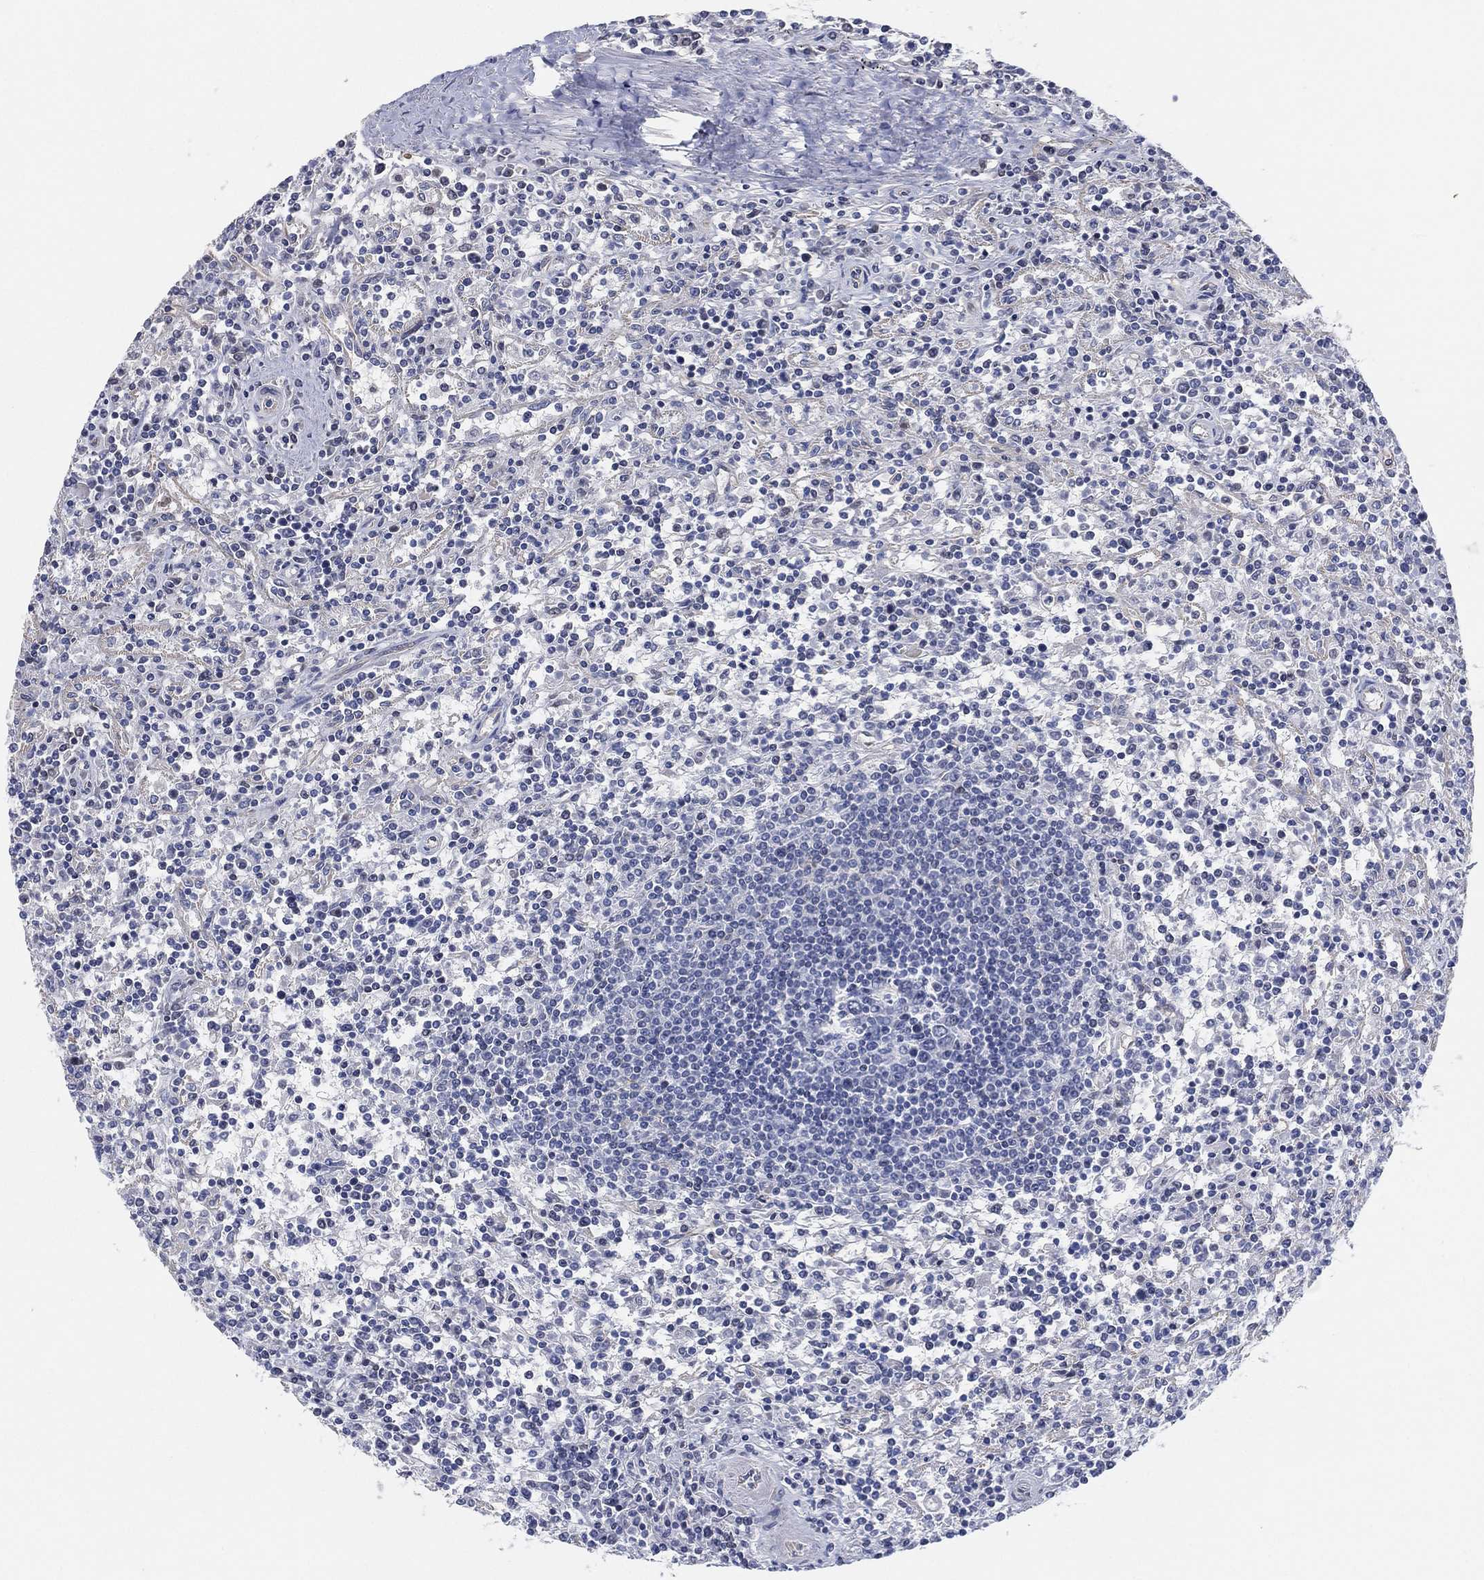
{"staining": {"intensity": "negative", "quantity": "none", "location": "none"}, "tissue": "lymphoma", "cell_type": "Tumor cells", "image_type": "cancer", "snomed": [{"axis": "morphology", "description": "Malignant lymphoma, non-Hodgkin's type, Low grade"}, {"axis": "topography", "description": "Spleen"}], "caption": "Immunohistochemistry micrograph of neoplastic tissue: human malignant lymphoma, non-Hodgkin's type (low-grade) stained with DAB displays no significant protein staining in tumor cells.", "gene": "CFTR", "patient": {"sex": "male", "age": 62}}